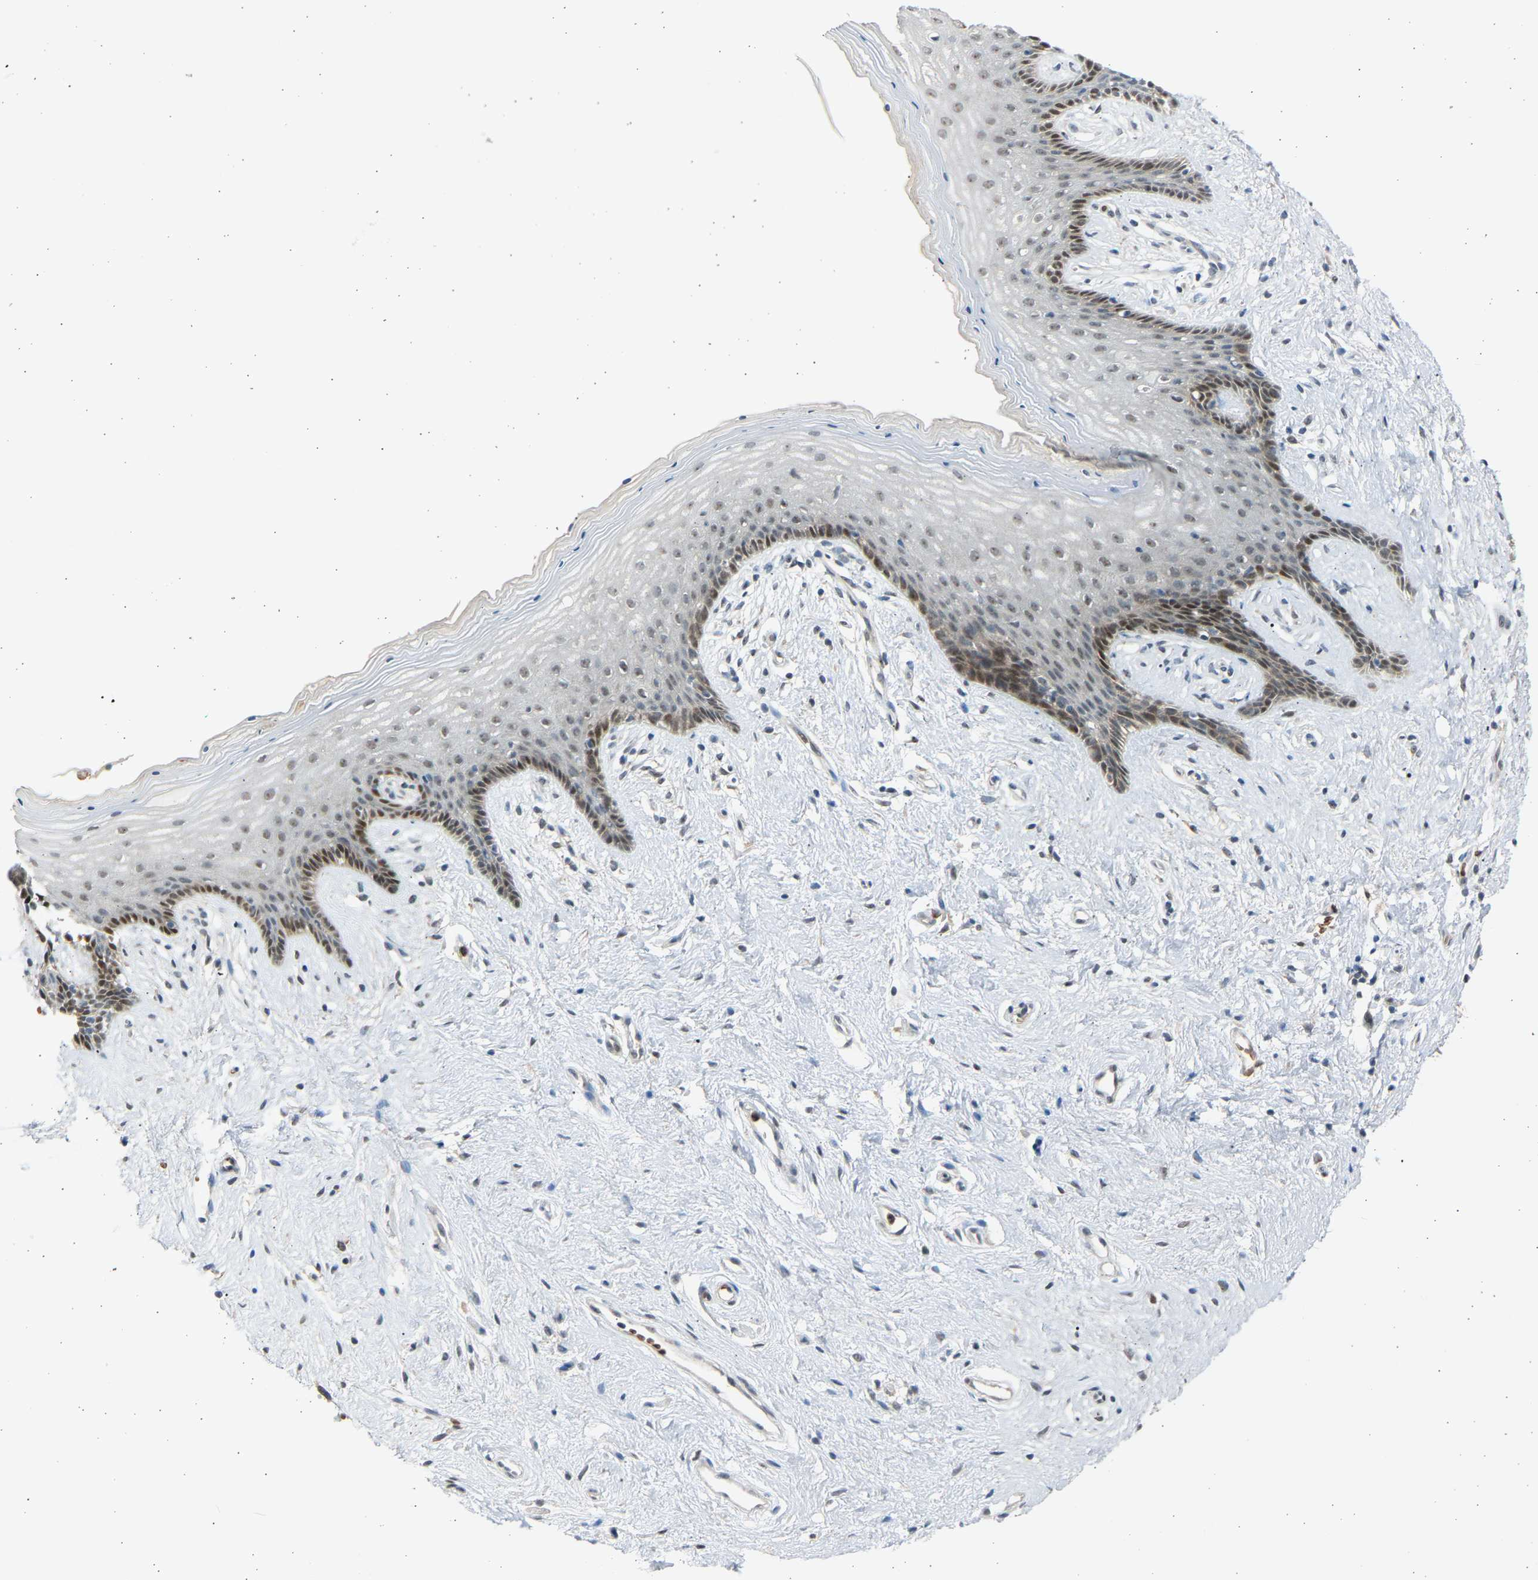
{"staining": {"intensity": "moderate", "quantity": "<25%", "location": "nuclear"}, "tissue": "vagina", "cell_type": "Squamous epithelial cells", "image_type": "normal", "snomed": [{"axis": "morphology", "description": "Normal tissue, NOS"}, {"axis": "topography", "description": "Vagina"}], "caption": "DAB immunohistochemical staining of unremarkable vagina reveals moderate nuclear protein staining in approximately <25% of squamous epithelial cells. (DAB (3,3'-diaminobenzidine) IHC with brightfield microscopy, high magnification).", "gene": "BIRC2", "patient": {"sex": "female", "age": 44}}